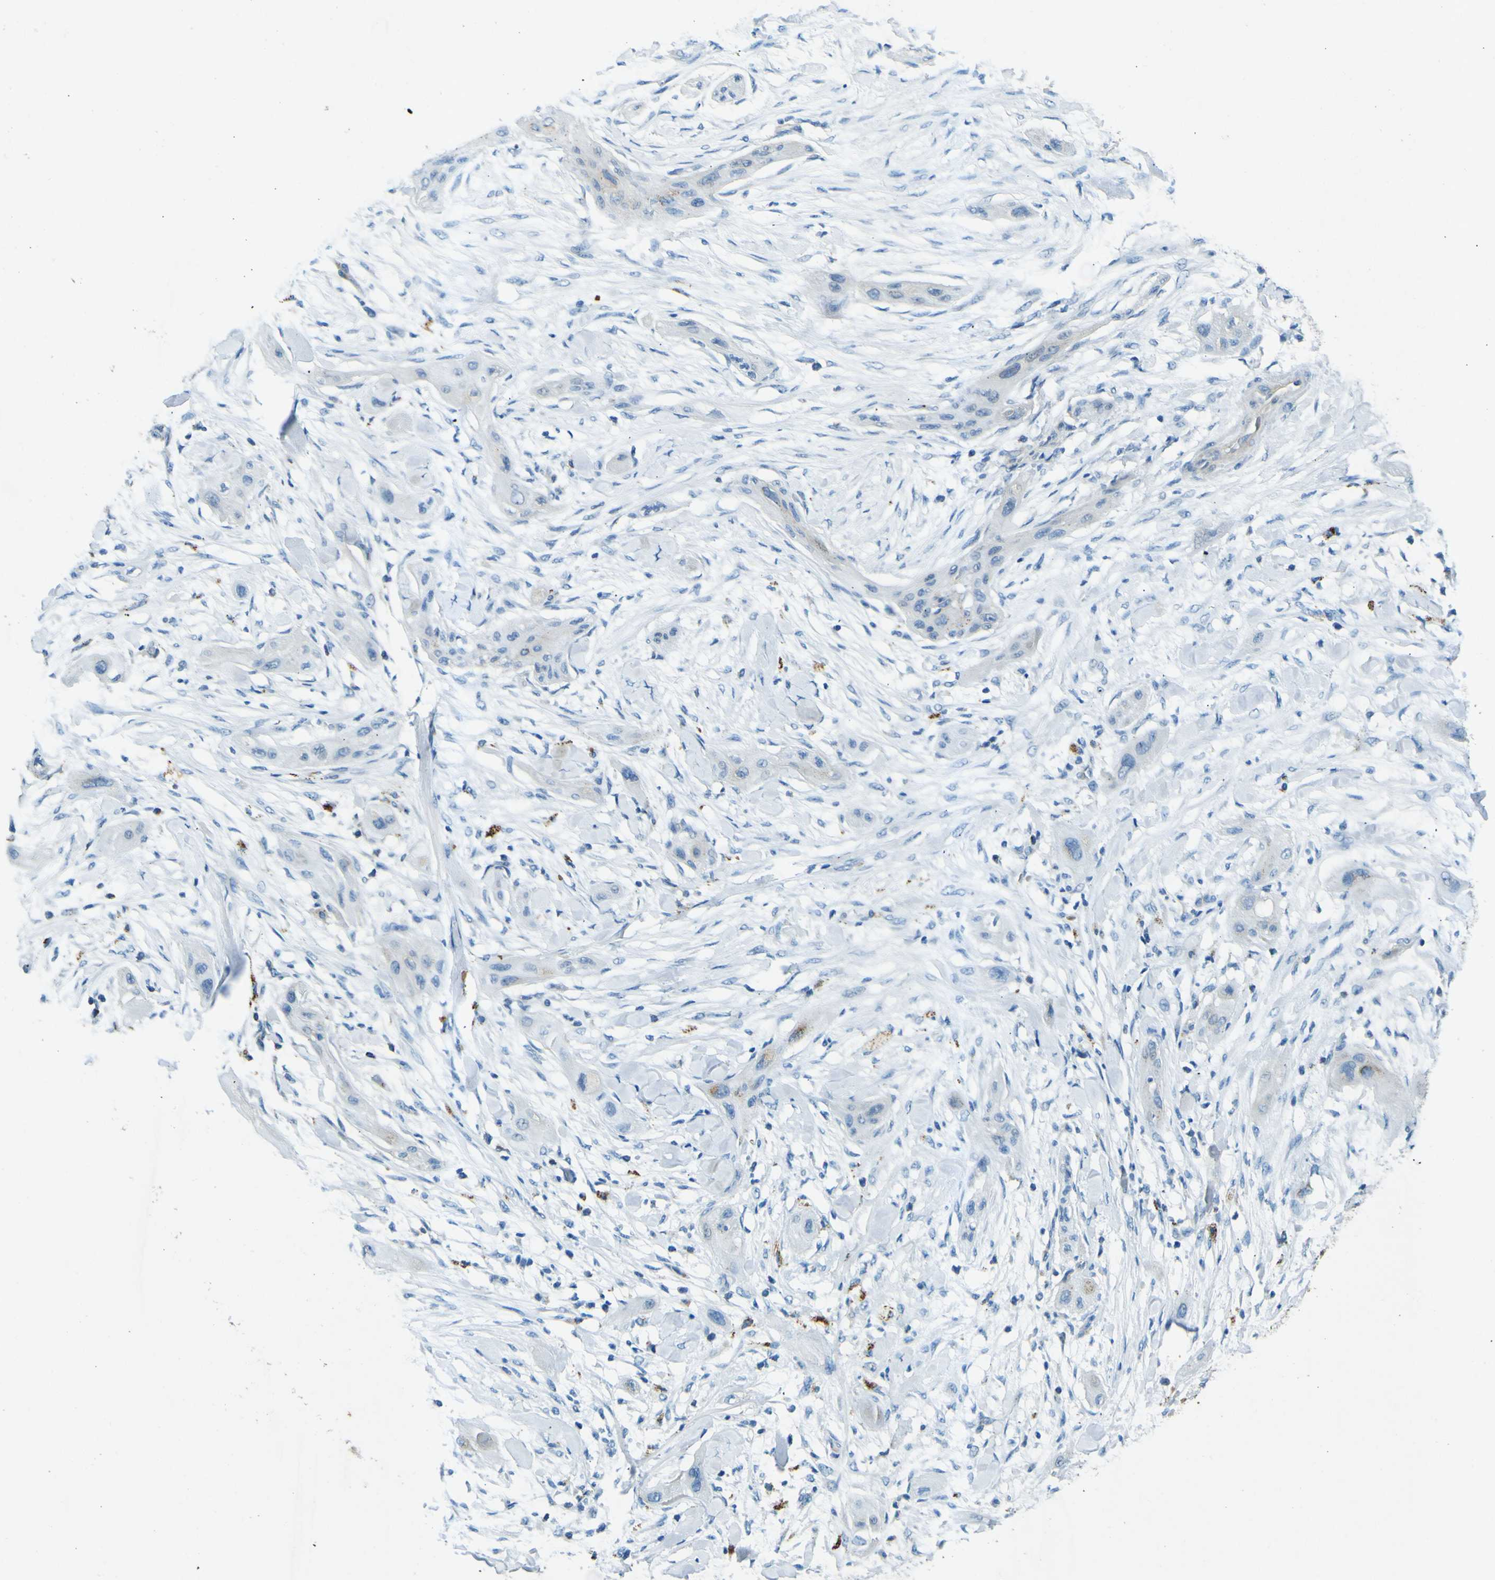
{"staining": {"intensity": "negative", "quantity": "none", "location": "none"}, "tissue": "lung cancer", "cell_type": "Tumor cells", "image_type": "cancer", "snomed": [{"axis": "morphology", "description": "Squamous cell carcinoma, NOS"}, {"axis": "topography", "description": "Lung"}], "caption": "Photomicrograph shows no protein positivity in tumor cells of lung cancer (squamous cell carcinoma) tissue.", "gene": "PDE9A", "patient": {"sex": "female", "age": 47}}